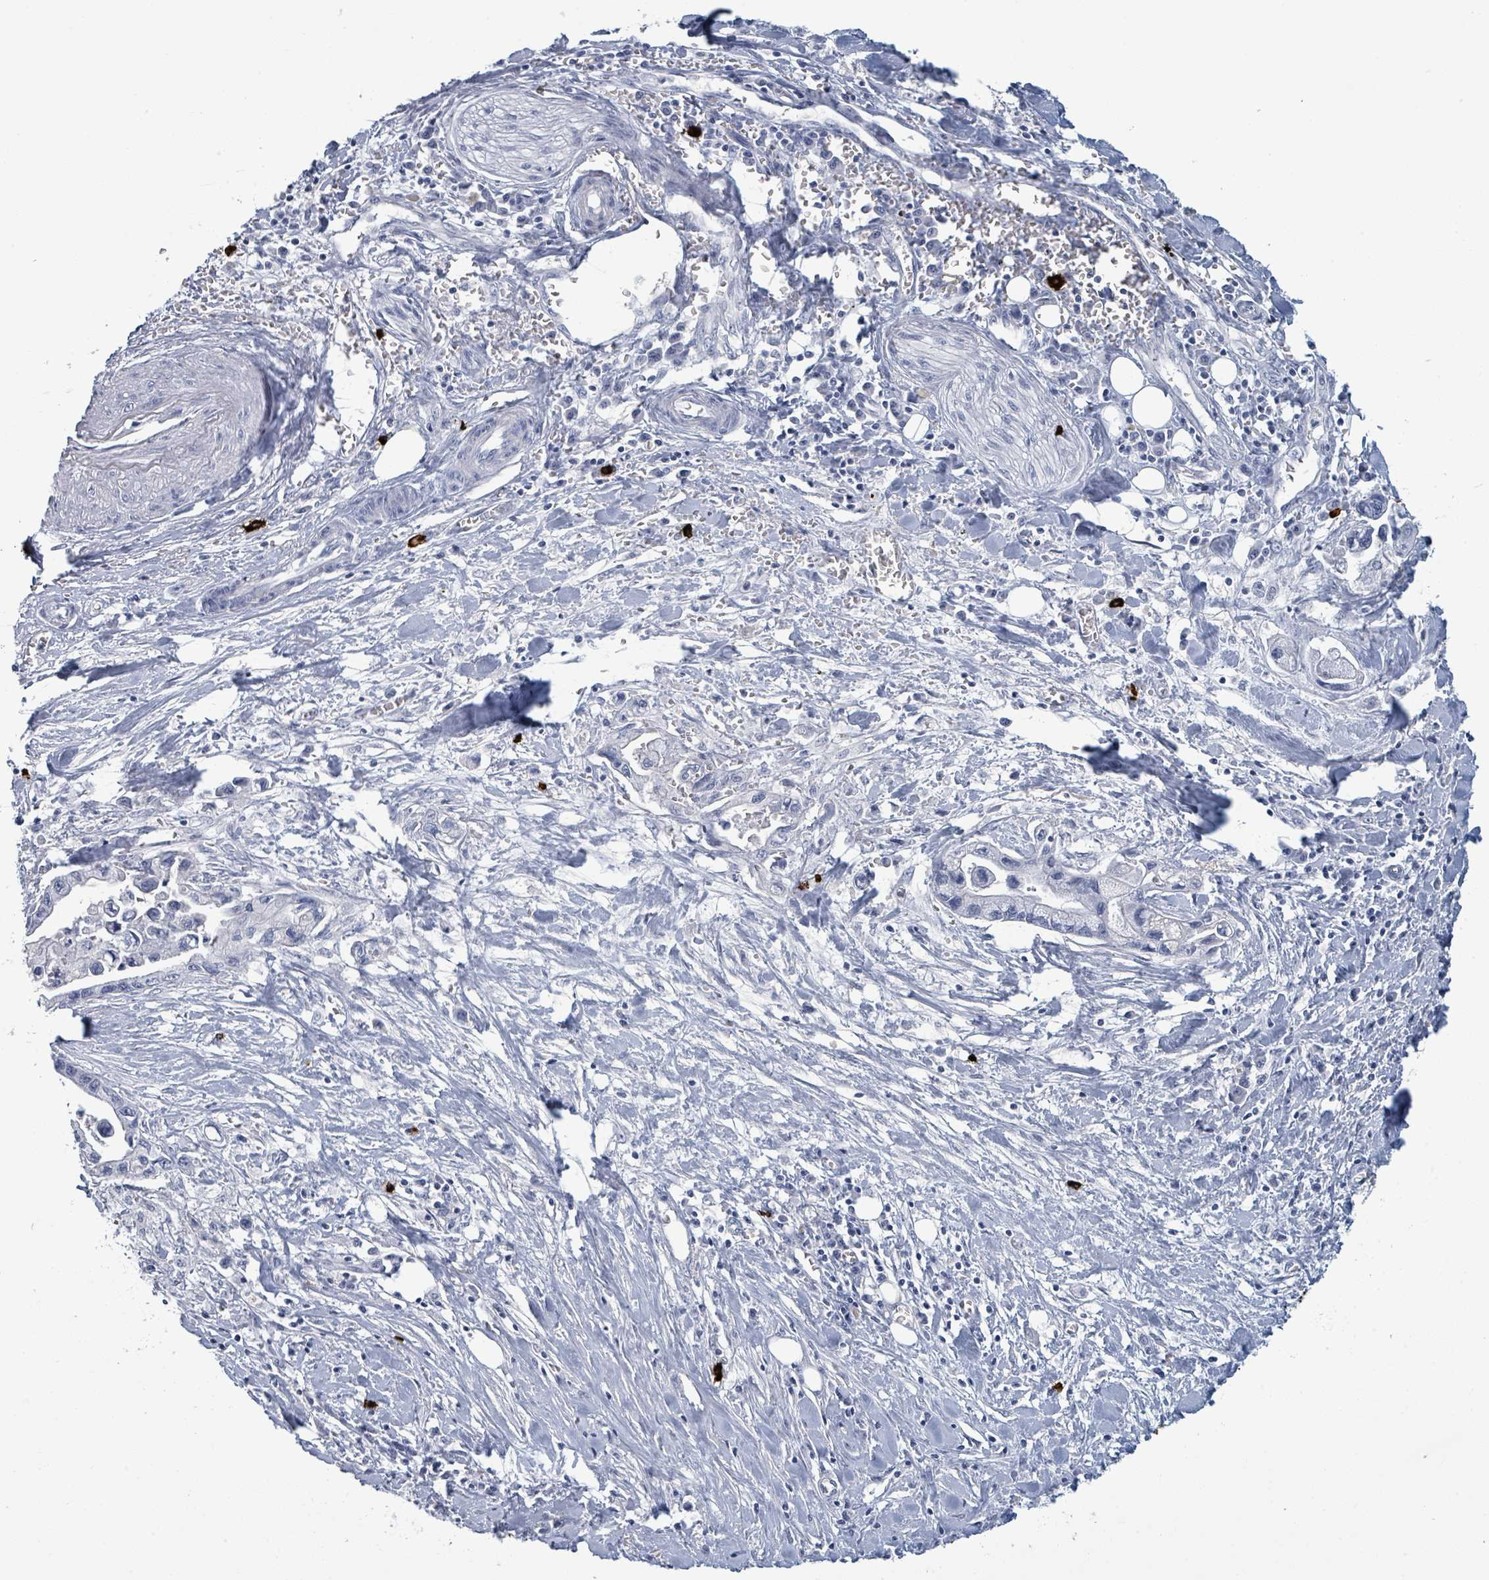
{"staining": {"intensity": "negative", "quantity": "none", "location": "none"}, "tissue": "pancreatic cancer", "cell_type": "Tumor cells", "image_type": "cancer", "snomed": [{"axis": "morphology", "description": "Adenocarcinoma, NOS"}, {"axis": "topography", "description": "Pancreas"}], "caption": "Immunohistochemistry (IHC) photomicrograph of human pancreatic cancer stained for a protein (brown), which displays no staining in tumor cells. Brightfield microscopy of immunohistochemistry stained with DAB (3,3'-diaminobenzidine) (brown) and hematoxylin (blue), captured at high magnification.", "gene": "VPS13D", "patient": {"sex": "male", "age": 61}}